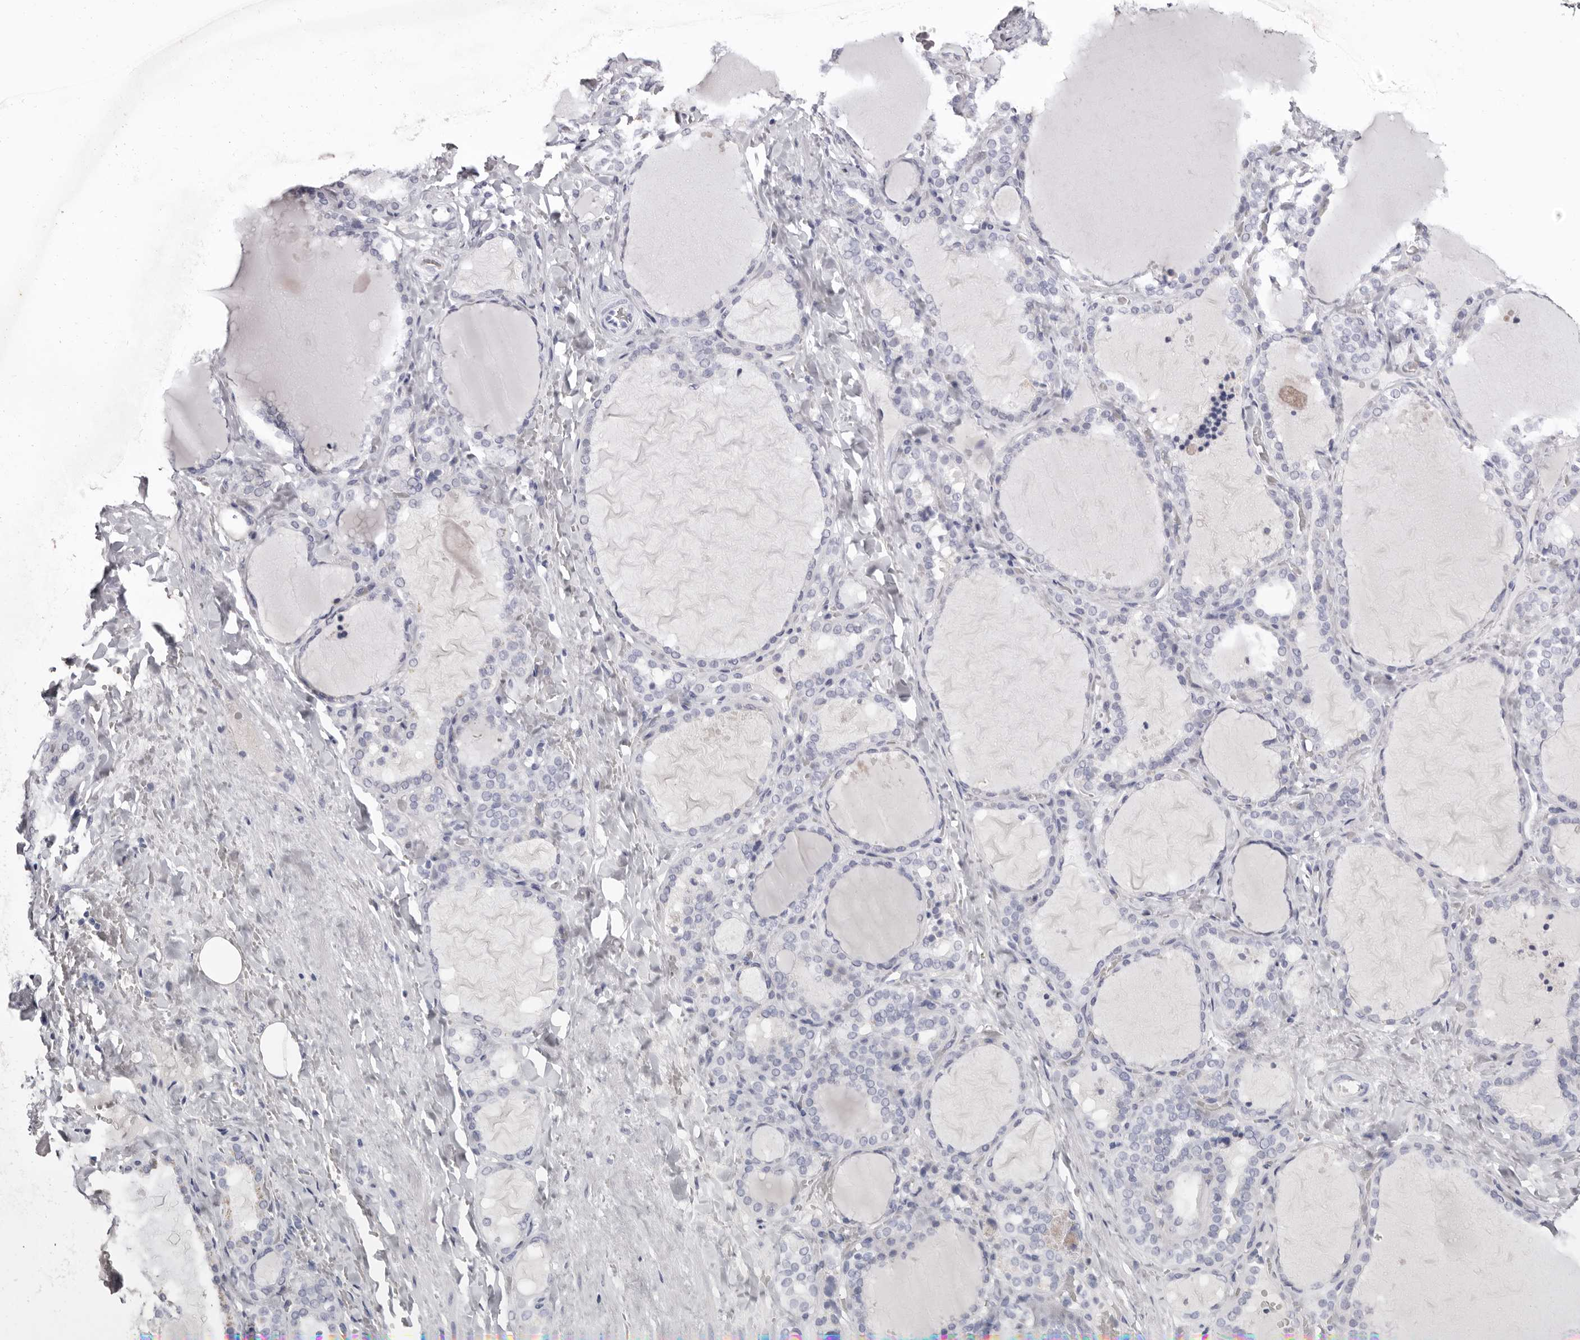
{"staining": {"intensity": "negative", "quantity": "none", "location": "none"}, "tissue": "thyroid gland", "cell_type": "Glandular cells", "image_type": "normal", "snomed": [{"axis": "morphology", "description": "Normal tissue, NOS"}, {"axis": "topography", "description": "Thyroid gland"}], "caption": "Photomicrograph shows no significant protein expression in glandular cells of unremarkable thyroid gland. The staining is performed using DAB (3,3'-diaminobenzidine) brown chromogen with nuclei counter-stained in using hematoxylin.", "gene": "LPO", "patient": {"sex": "female", "age": 22}}